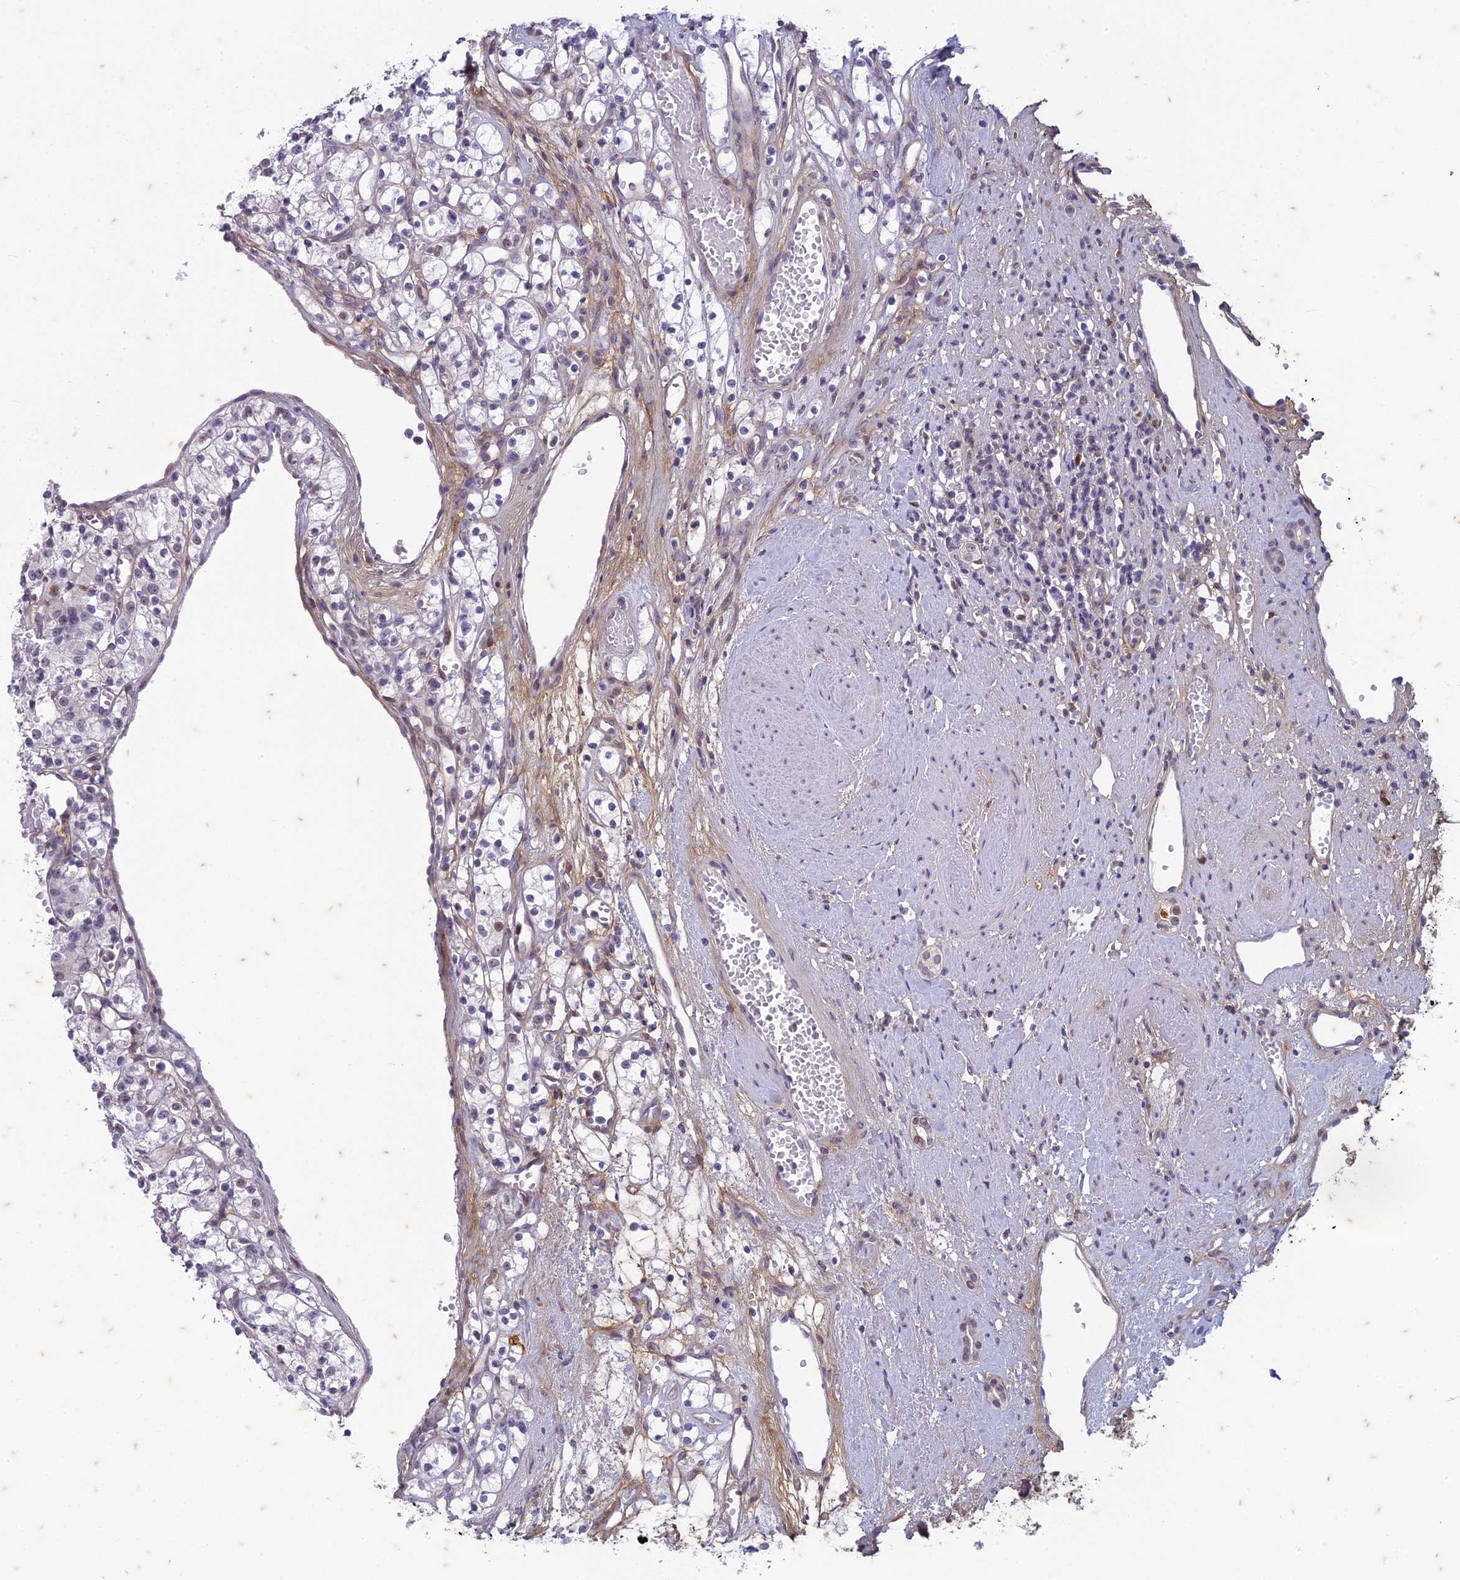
{"staining": {"intensity": "weak", "quantity": "<25%", "location": "nuclear"}, "tissue": "renal cancer", "cell_type": "Tumor cells", "image_type": "cancer", "snomed": [{"axis": "morphology", "description": "Adenocarcinoma, NOS"}, {"axis": "topography", "description": "Kidney"}], "caption": "Renal cancer stained for a protein using immunohistochemistry displays no positivity tumor cells.", "gene": "PABPN1L", "patient": {"sex": "female", "age": 59}}